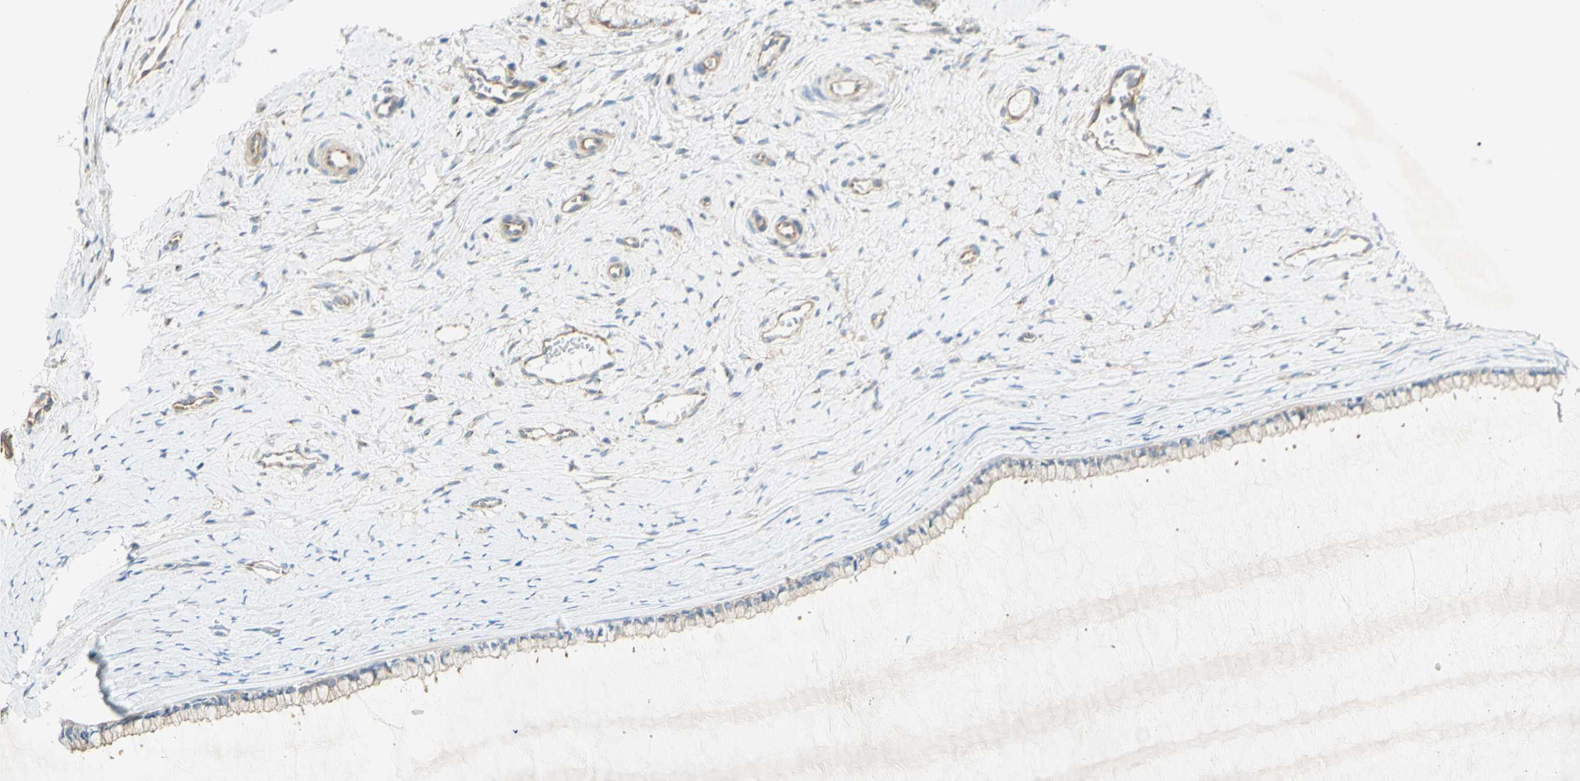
{"staining": {"intensity": "weak", "quantity": "<25%", "location": "cytoplasmic/membranous"}, "tissue": "cervix", "cell_type": "Glandular cells", "image_type": "normal", "snomed": [{"axis": "morphology", "description": "Normal tissue, NOS"}, {"axis": "topography", "description": "Cervix"}], "caption": "Micrograph shows no significant protein expression in glandular cells of unremarkable cervix. (Stains: DAB immunohistochemistry with hematoxylin counter stain, Microscopy: brightfield microscopy at high magnification).", "gene": "DYNC1H1", "patient": {"sex": "female", "age": 39}}